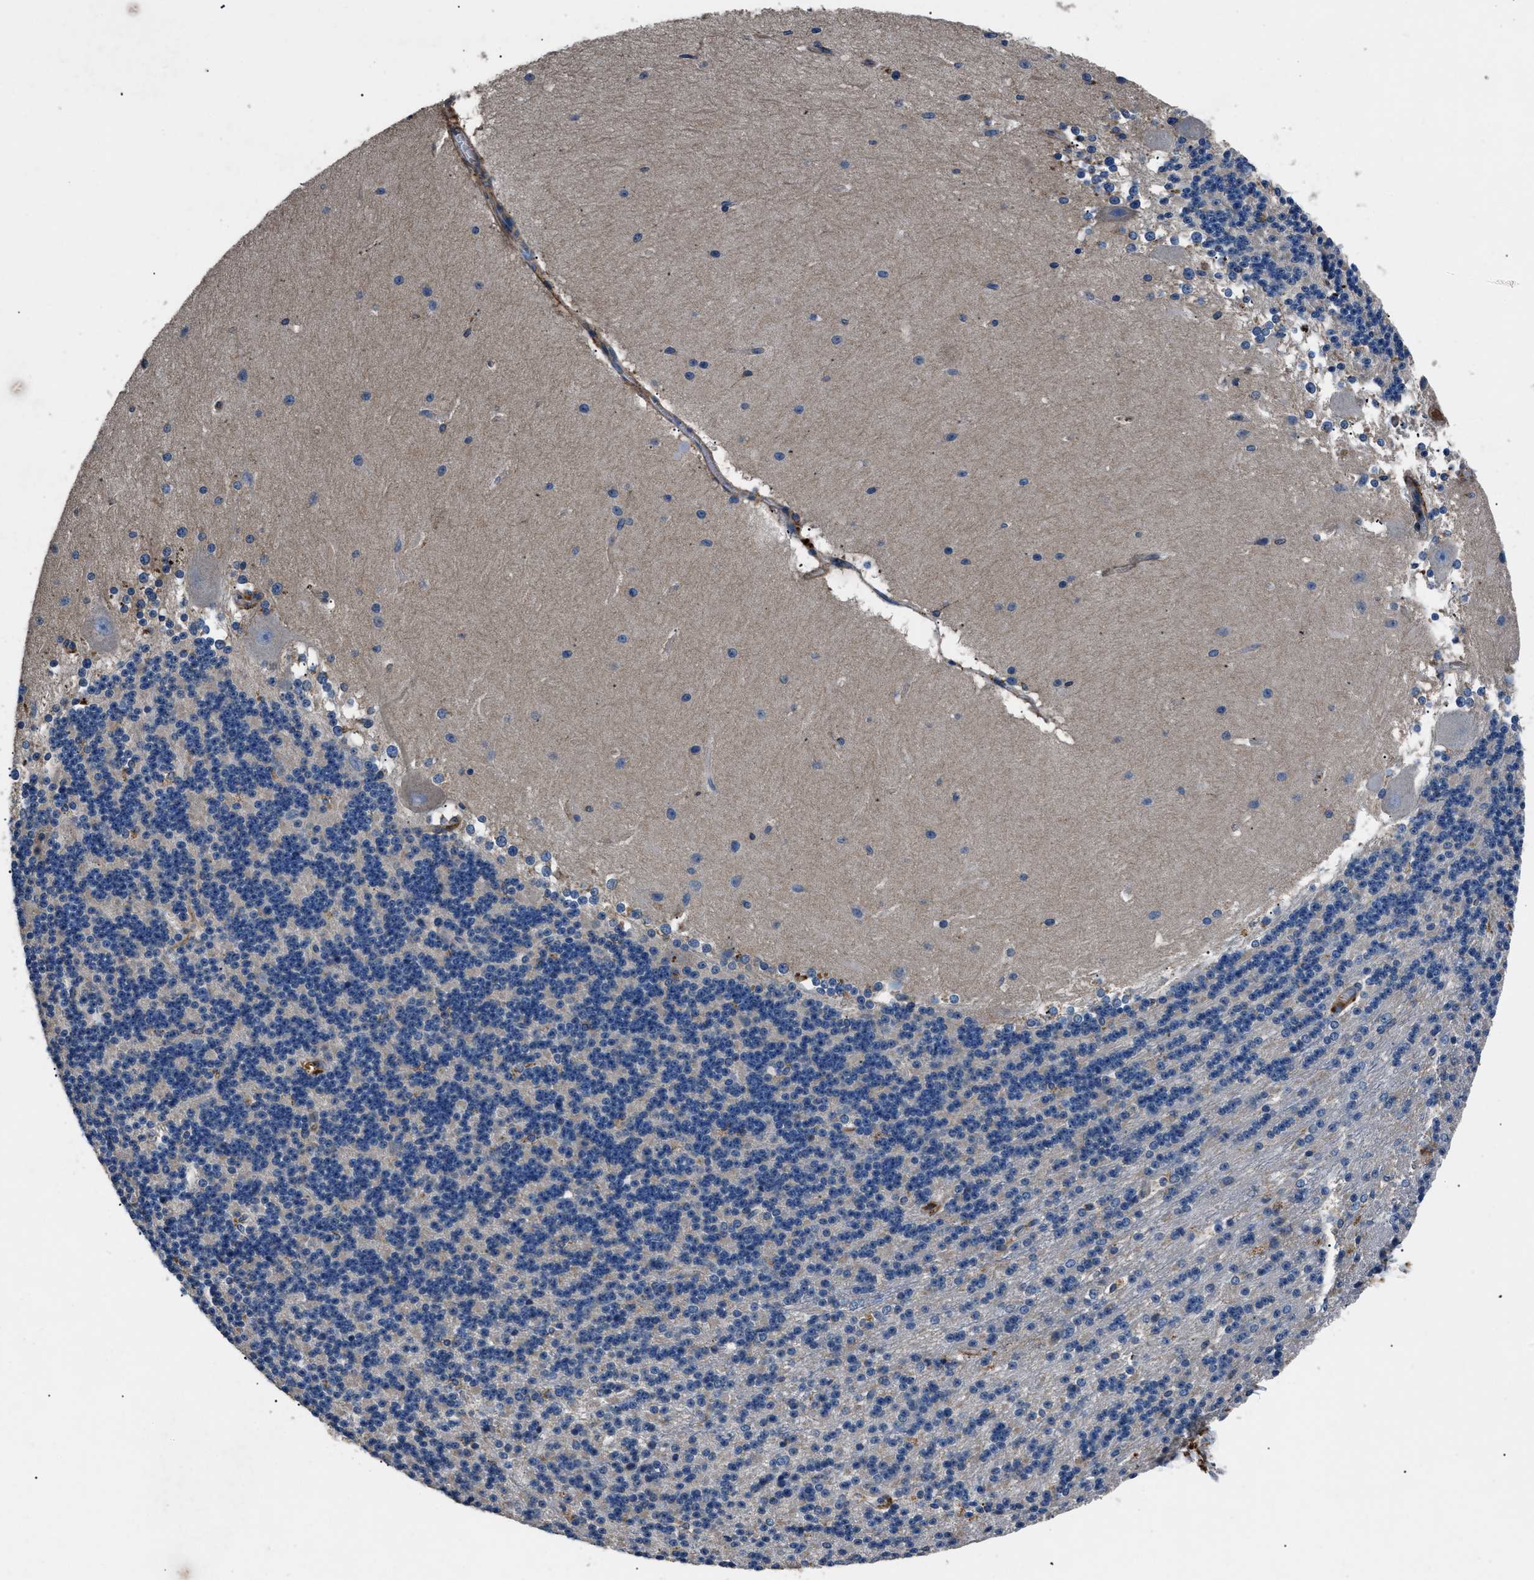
{"staining": {"intensity": "negative", "quantity": "none", "location": "none"}, "tissue": "cerebellum", "cell_type": "Cells in granular layer", "image_type": "normal", "snomed": [{"axis": "morphology", "description": "Normal tissue, NOS"}, {"axis": "topography", "description": "Cerebellum"}], "caption": "Unremarkable cerebellum was stained to show a protein in brown. There is no significant expression in cells in granular layer. The staining is performed using DAB brown chromogen with nuclei counter-stained in using hematoxylin.", "gene": "CD276", "patient": {"sex": "female", "age": 19}}